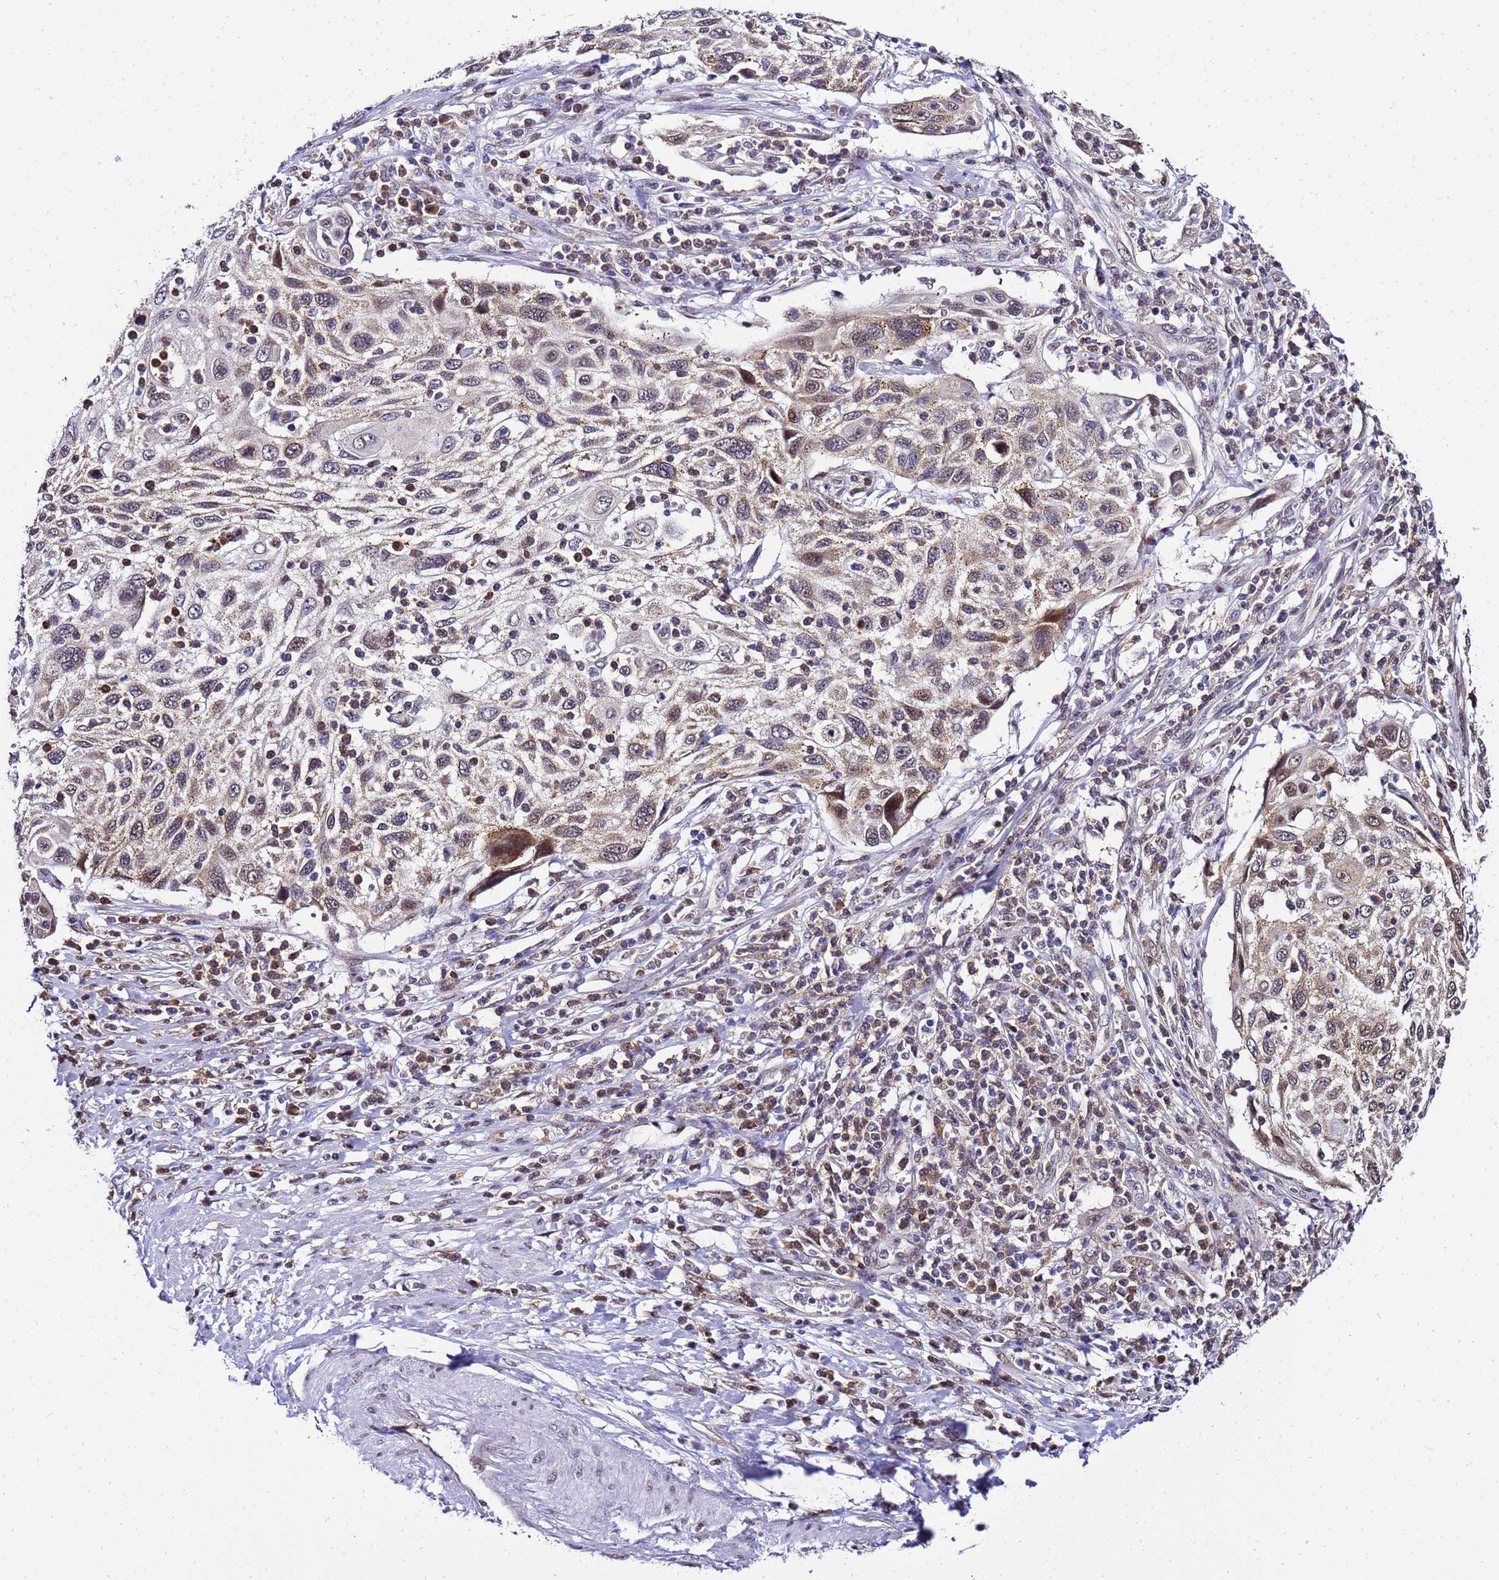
{"staining": {"intensity": "moderate", "quantity": "25%-75%", "location": "cytoplasmic/membranous"}, "tissue": "cervical cancer", "cell_type": "Tumor cells", "image_type": "cancer", "snomed": [{"axis": "morphology", "description": "Squamous cell carcinoma, NOS"}, {"axis": "topography", "description": "Cervix"}], "caption": "Moderate cytoplasmic/membranous protein expression is present in approximately 25%-75% of tumor cells in squamous cell carcinoma (cervical).", "gene": "SMN1", "patient": {"sex": "female", "age": 70}}